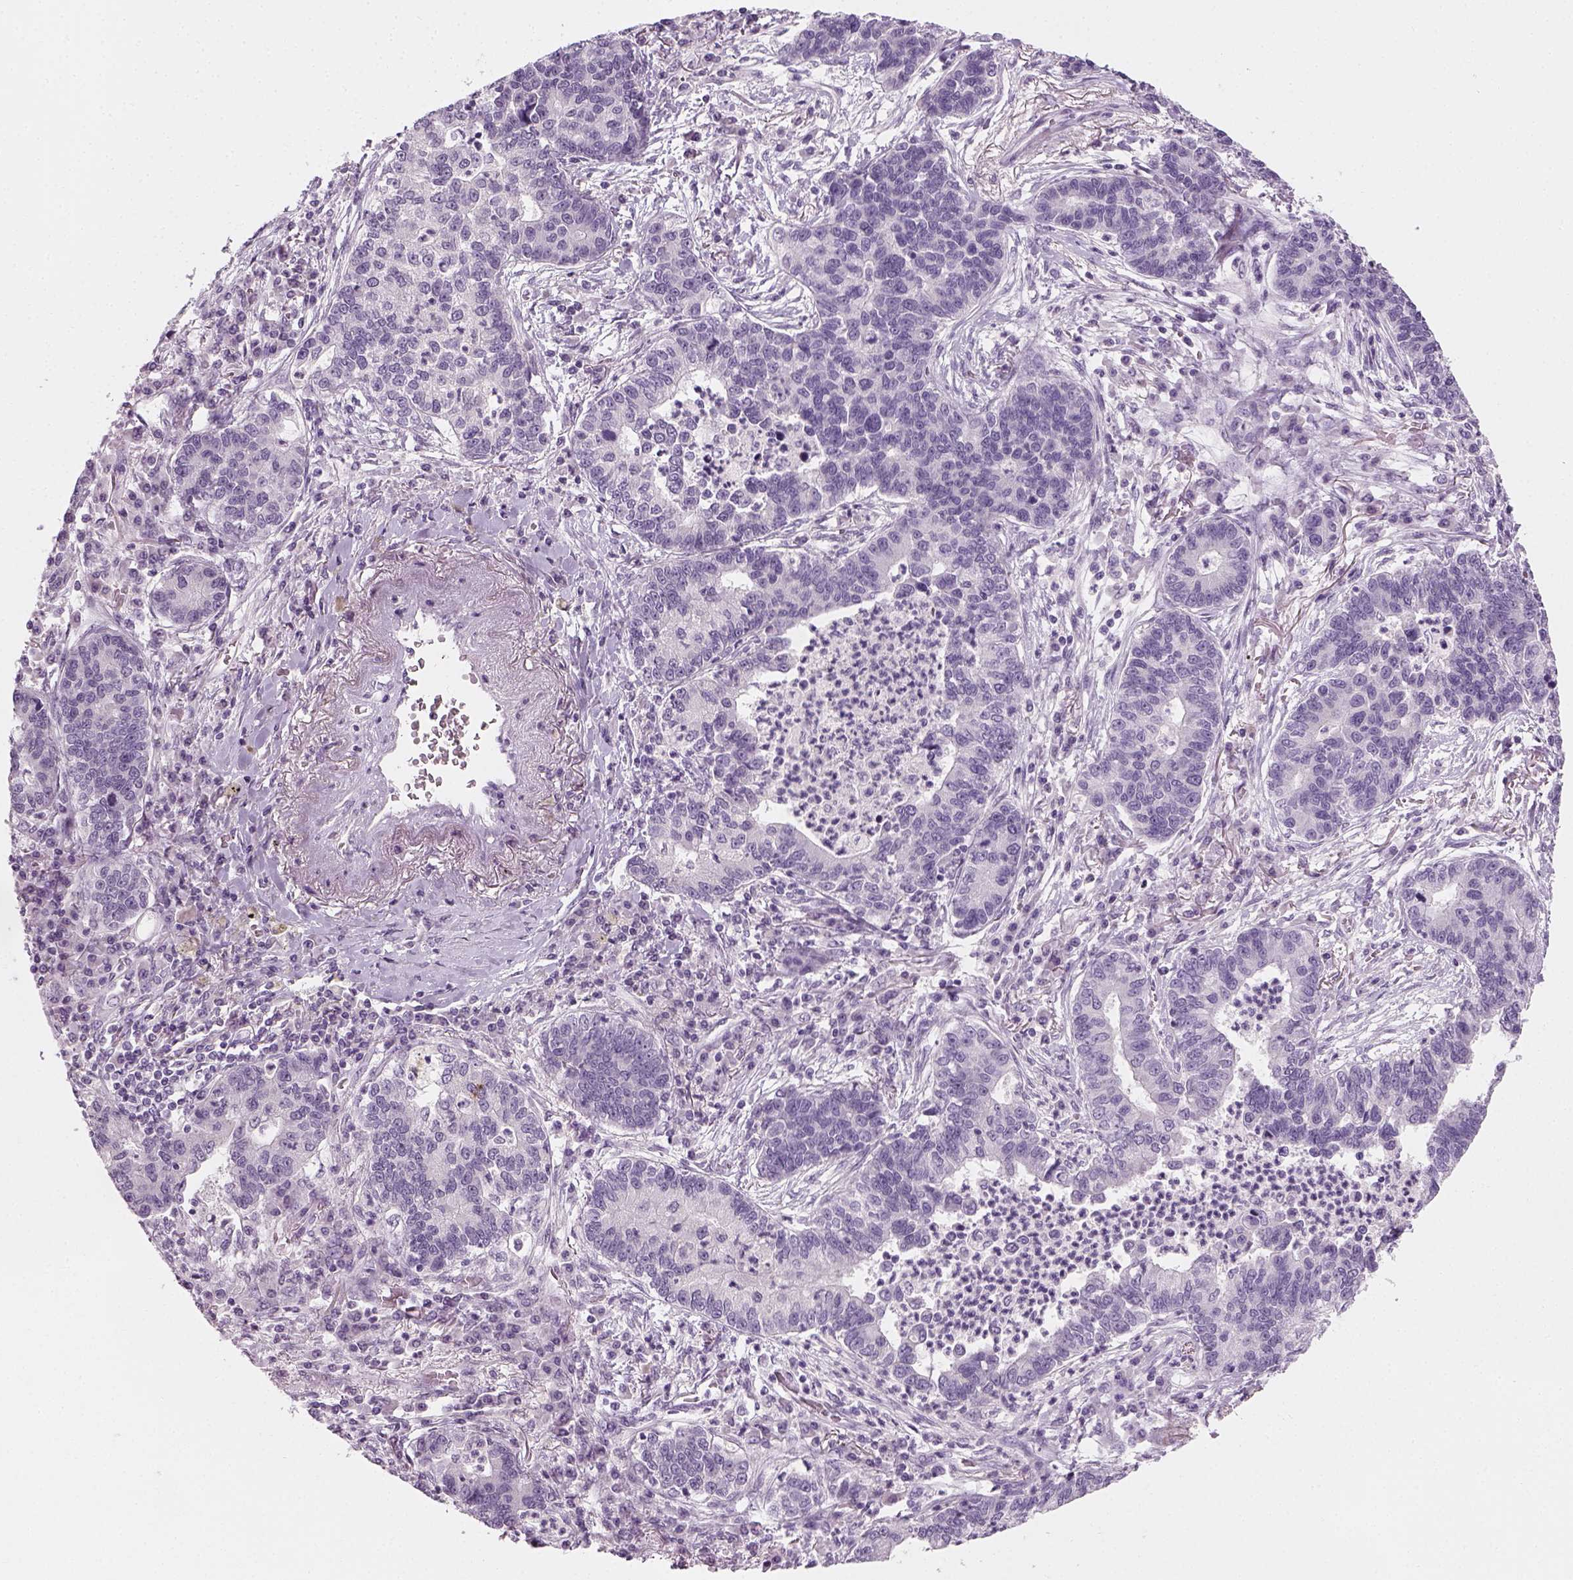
{"staining": {"intensity": "negative", "quantity": "none", "location": "none"}, "tissue": "lung cancer", "cell_type": "Tumor cells", "image_type": "cancer", "snomed": [{"axis": "morphology", "description": "Adenocarcinoma, NOS"}, {"axis": "topography", "description": "Lung"}], "caption": "DAB immunohistochemical staining of human adenocarcinoma (lung) exhibits no significant staining in tumor cells.", "gene": "TH", "patient": {"sex": "female", "age": 57}}